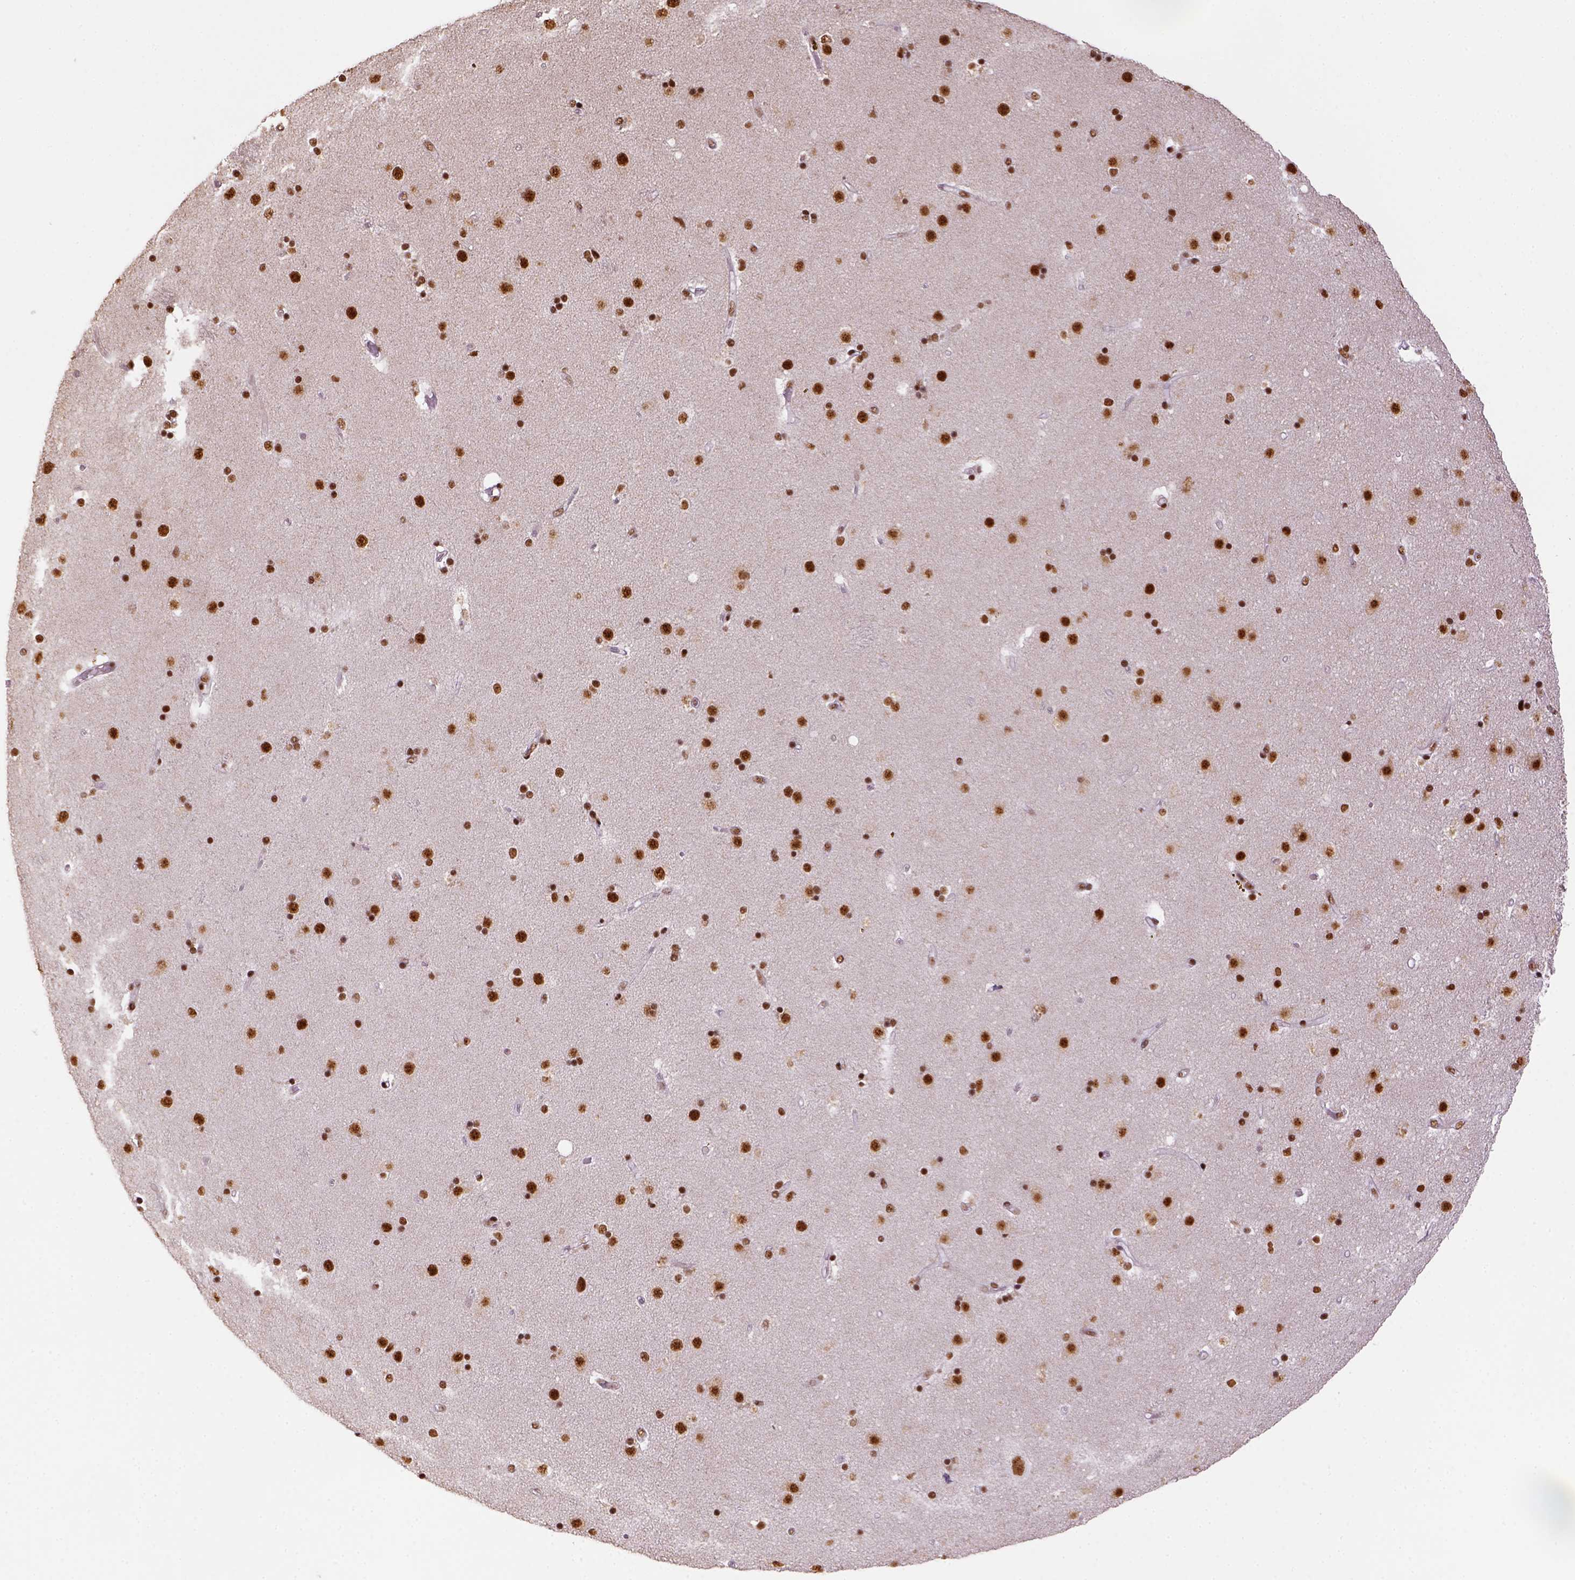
{"staining": {"intensity": "strong", "quantity": ">75%", "location": "cytoplasmic/membranous,nuclear"}, "tissue": "caudate", "cell_type": "Glial cells", "image_type": "normal", "snomed": [{"axis": "morphology", "description": "Normal tissue, NOS"}, {"axis": "topography", "description": "Lateral ventricle wall"}], "caption": "This is a photomicrograph of IHC staining of normal caudate, which shows strong expression in the cytoplasmic/membranous,nuclear of glial cells.", "gene": "CCAR1", "patient": {"sex": "female", "age": 71}}